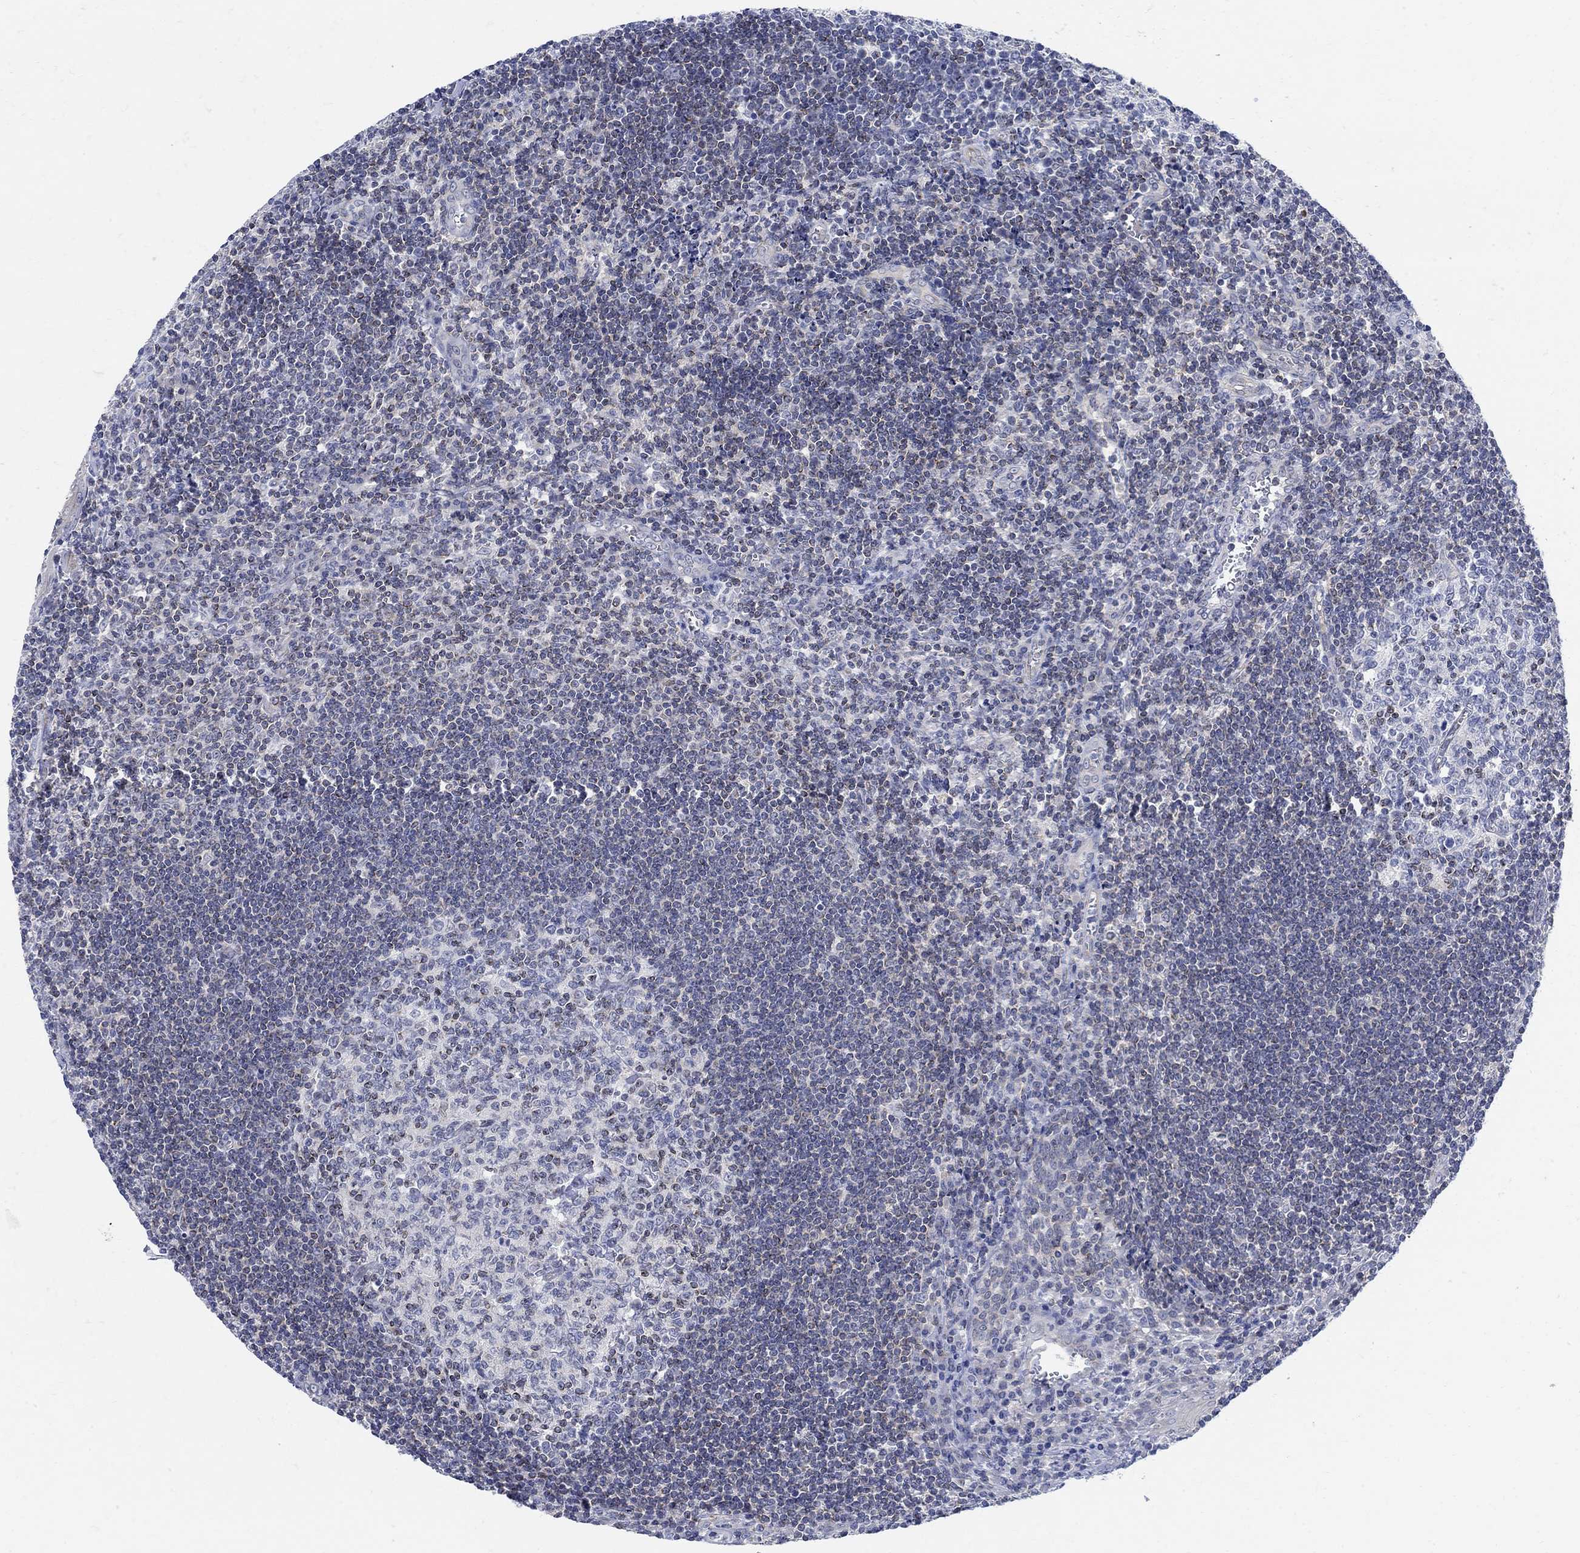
{"staining": {"intensity": "negative", "quantity": "none", "location": "none"}, "tissue": "tonsil", "cell_type": "Germinal center cells", "image_type": "normal", "snomed": [{"axis": "morphology", "description": "Normal tissue, NOS"}, {"axis": "topography", "description": "Tonsil"}], "caption": "Image shows no significant protein positivity in germinal center cells of benign tonsil. The staining was performed using DAB (3,3'-diaminobenzidine) to visualize the protein expression in brown, while the nuclei were stained in blue with hematoxylin (Magnification: 20x).", "gene": "PHF21B", "patient": {"sex": "male", "age": 33}}